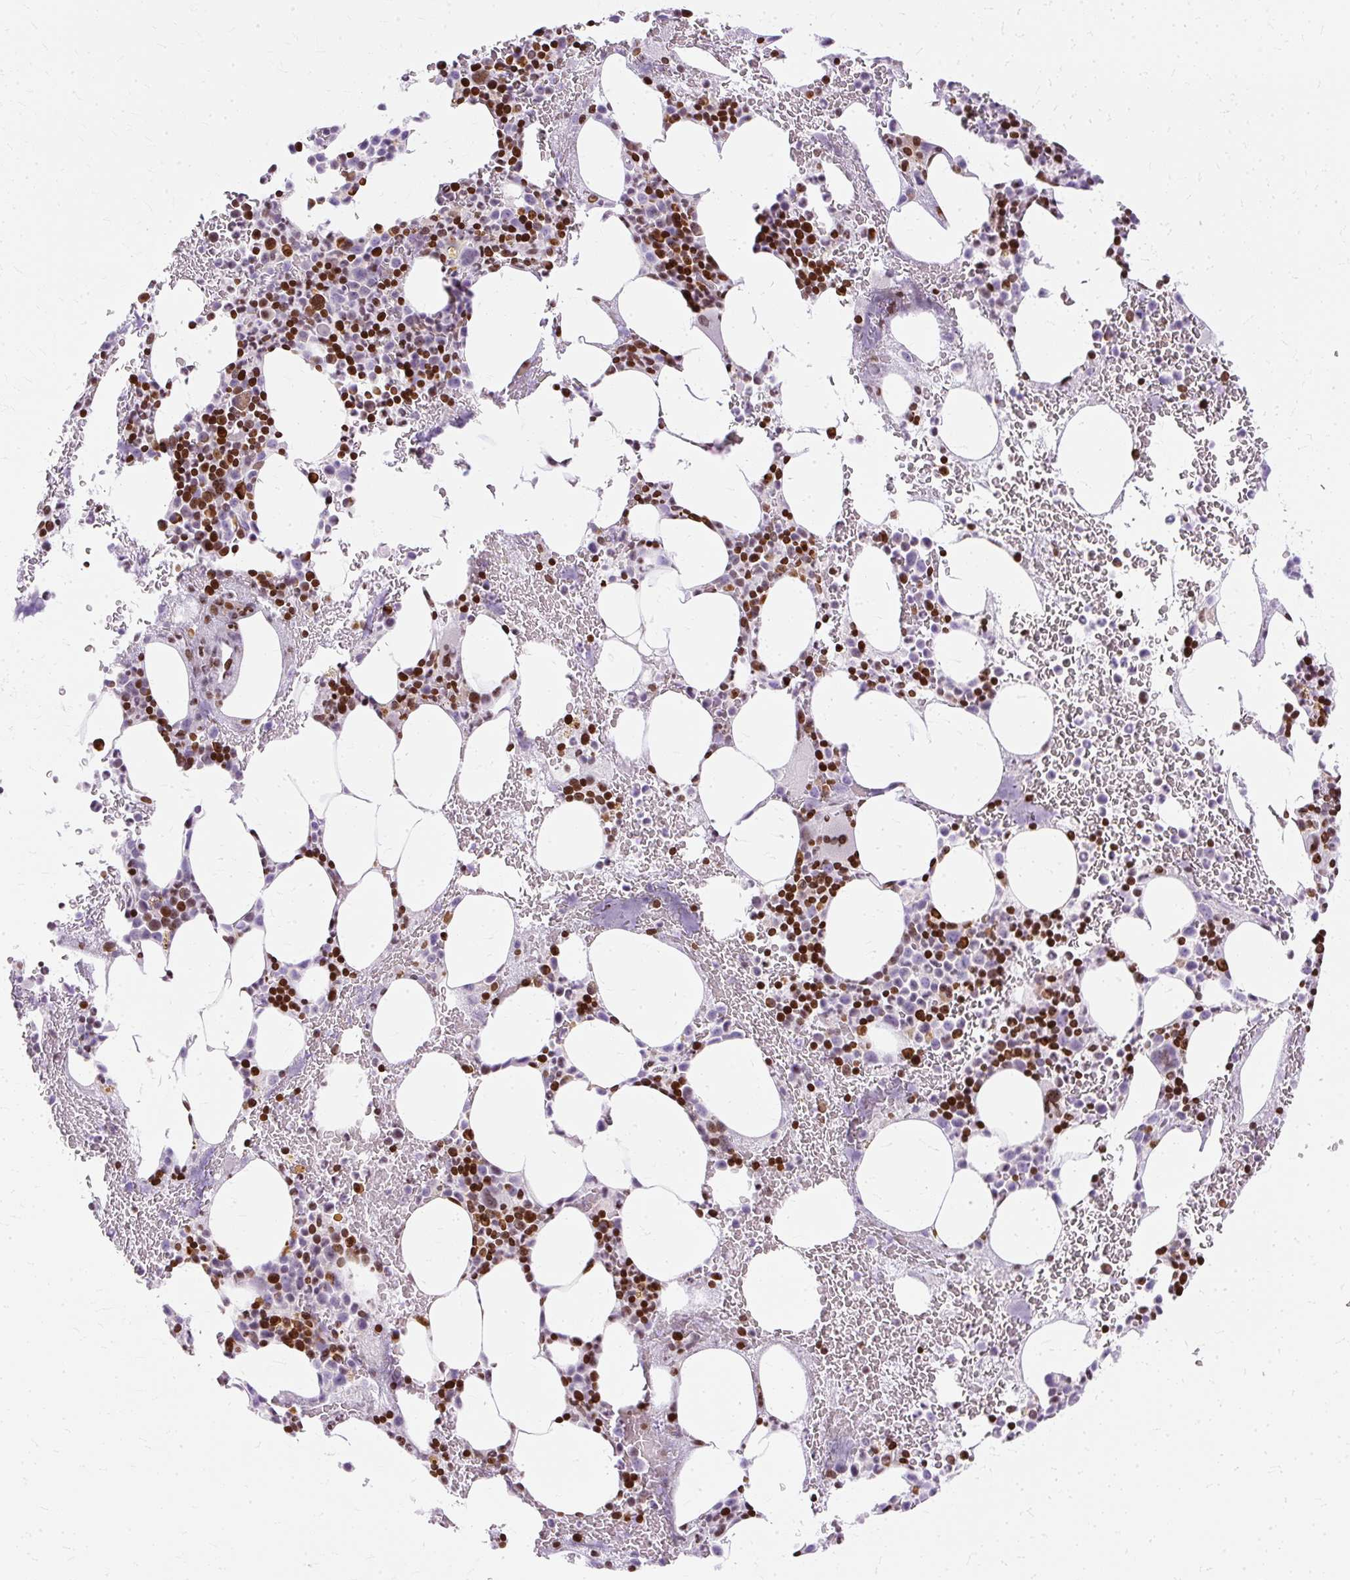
{"staining": {"intensity": "strong", "quantity": "25%-75%", "location": "nuclear"}, "tissue": "bone marrow", "cell_type": "Hematopoietic cells", "image_type": "normal", "snomed": [{"axis": "morphology", "description": "Normal tissue, NOS"}, {"axis": "topography", "description": "Bone marrow"}], "caption": "About 25%-75% of hematopoietic cells in normal human bone marrow reveal strong nuclear protein staining as visualized by brown immunohistochemical staining.", "gene": "TMEM177", "patient": {"sex": "male", "age": 62}}